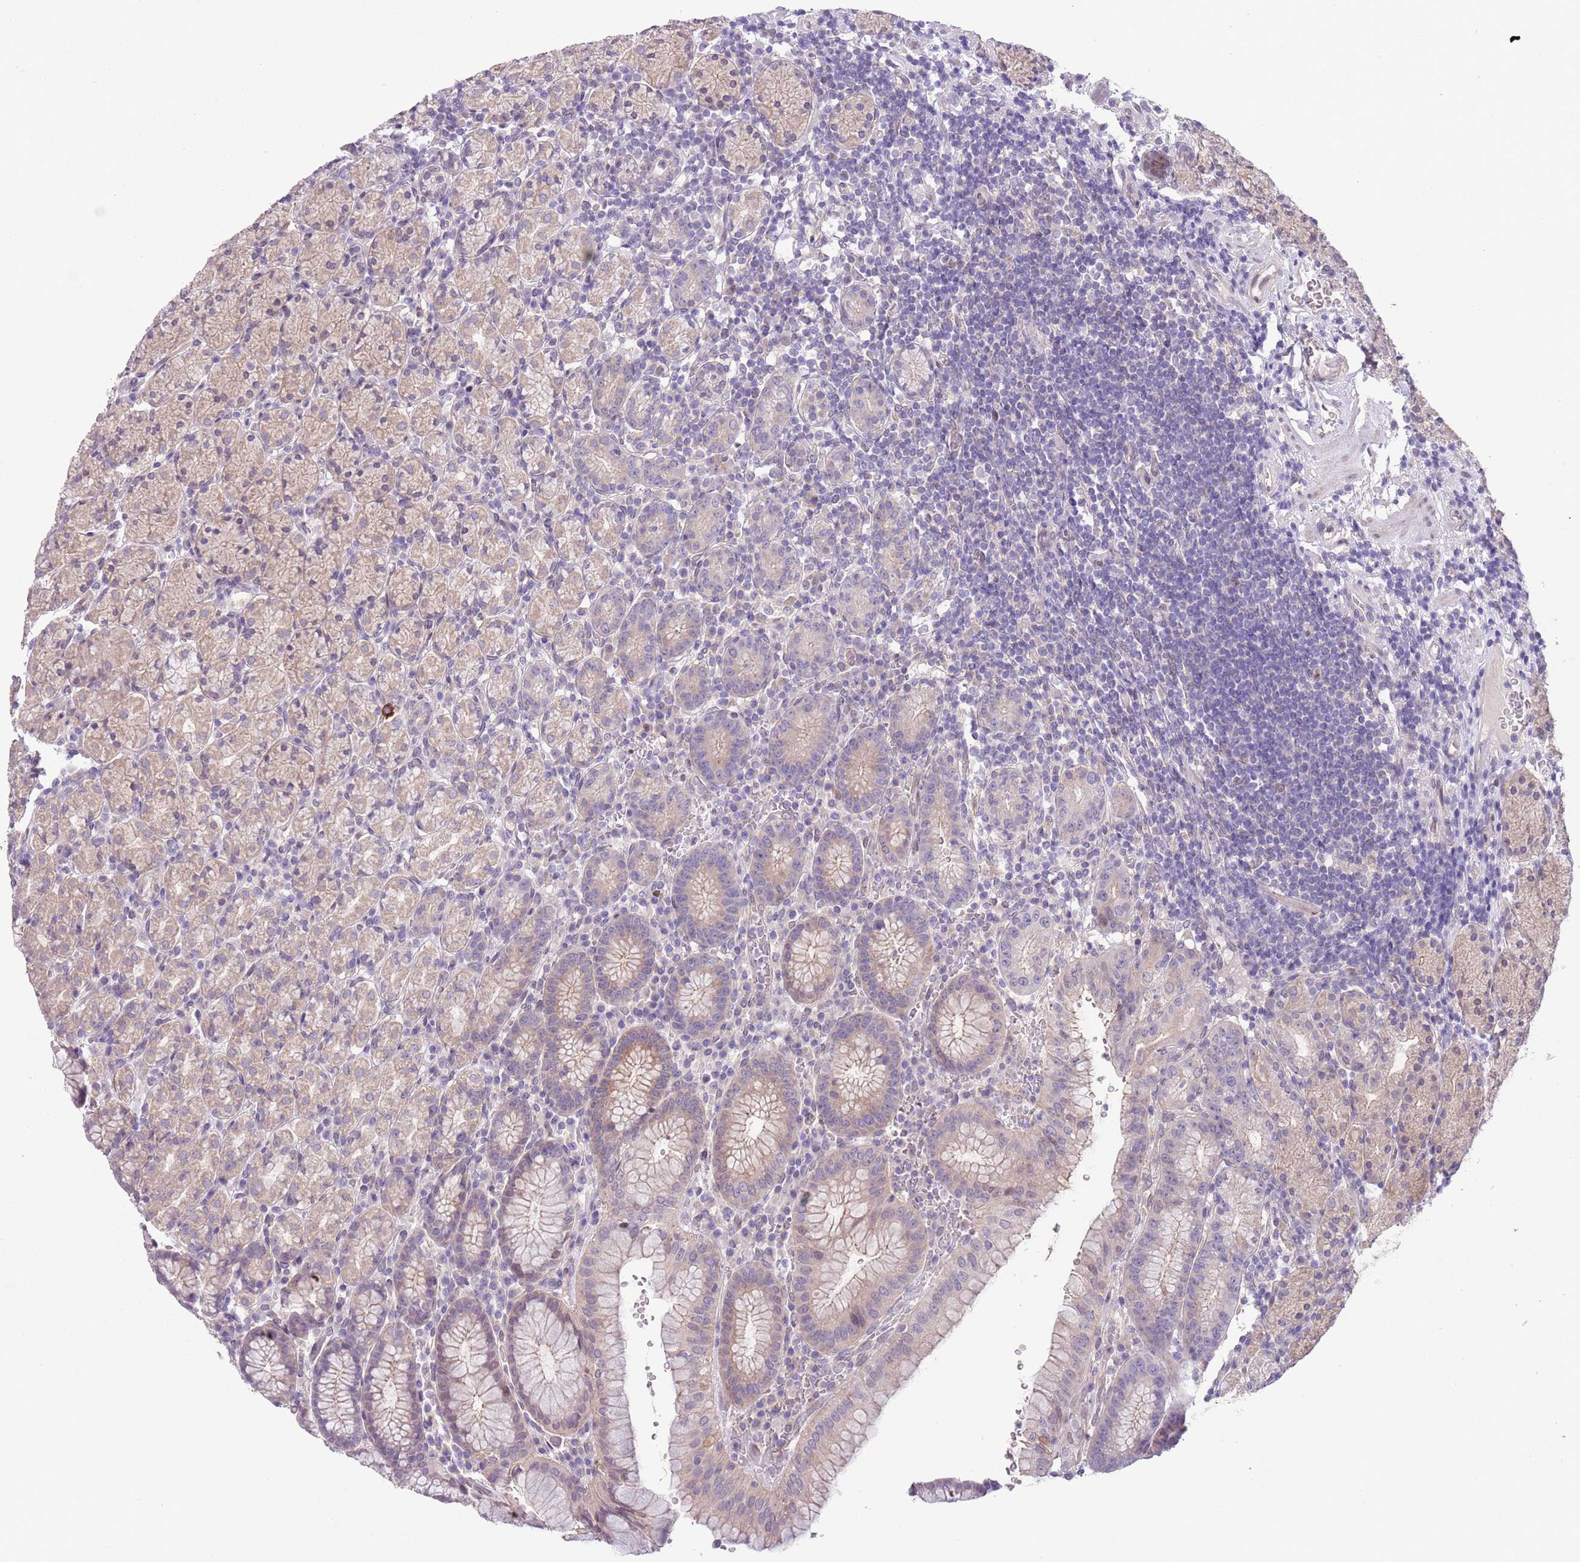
{"staining": {"intensity": "moderate", "quantity": "25%-75%", "location": "cytoplasmic/membranous"}, "tissue": "stomach", "cell_type": "Glandular cells", "image_type": "normal", "snomed": [{"axis": "morphology", "description": "Normal tissue, NOS"}, {"axis": "topography", "description": "Stomach, upper"}, {"axis": "topography", "description": "Stomach"}], "caption": "Immunohistochemistry of benign human stomach displays medium levels of moderate cytoplasmic/membranous expression in approximately 25%-75% of glandular cells.", "gene": "CCND2", "patient": {"sex": "male", "age": 62}}